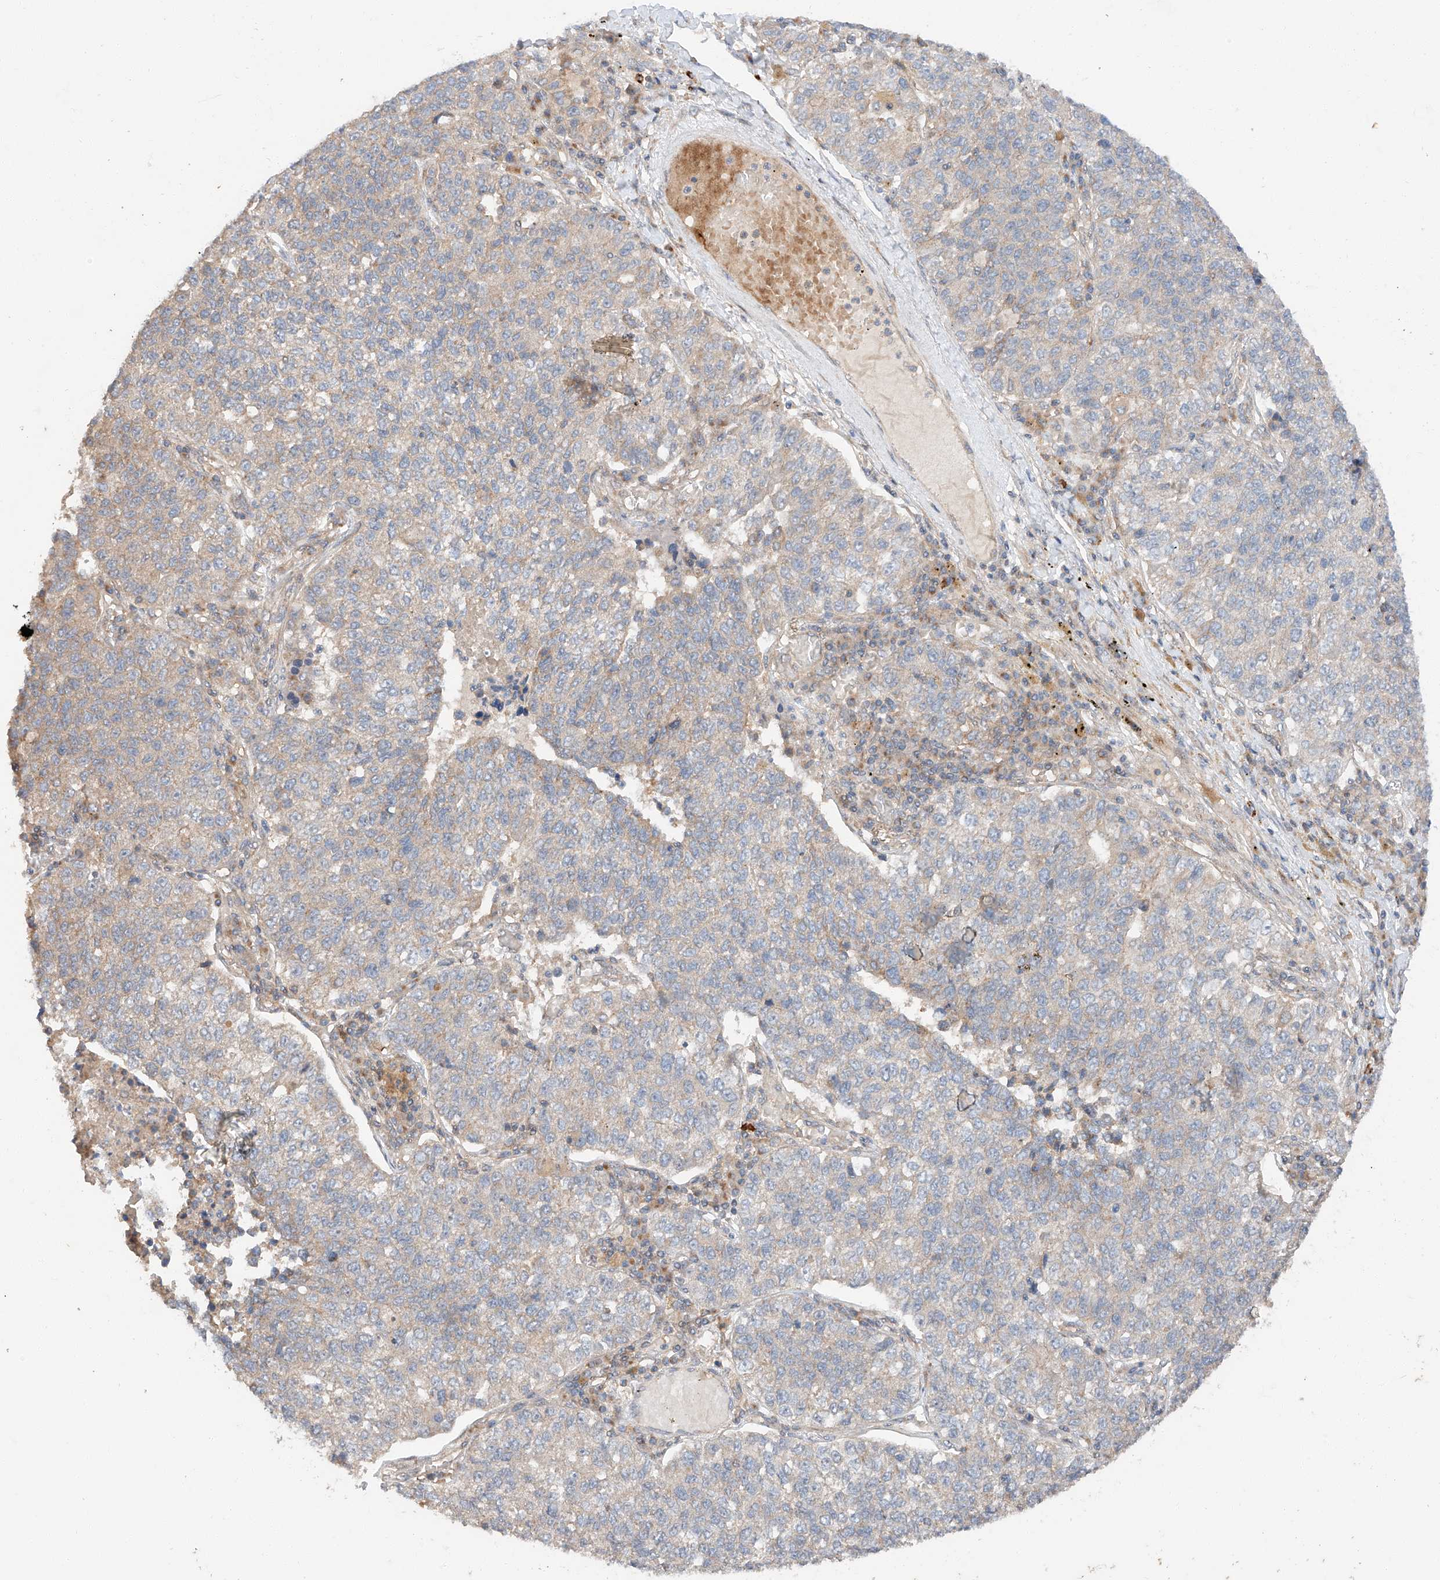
{"staining": {"intensity": "weak", "quantity": "25%-75%", "location": "cytoplasmic/membranous"}, "tissue": "lung cancer", "cell_type": "Tumor cells", "image_type": "cancer", "snomed": [{"axis": "morphology", "description": "Adenocarcinoma, NOS"}, {"axis": "topography", "description": "Lung"}], "caption": "Tumor cells demonstrate weak cytoplasmic/membranous expression in about 25%-75% of cells in lung adenocarcinoma.", "gene": "XPNPEP1", "patient": {"sex": "male", "age": 49}}